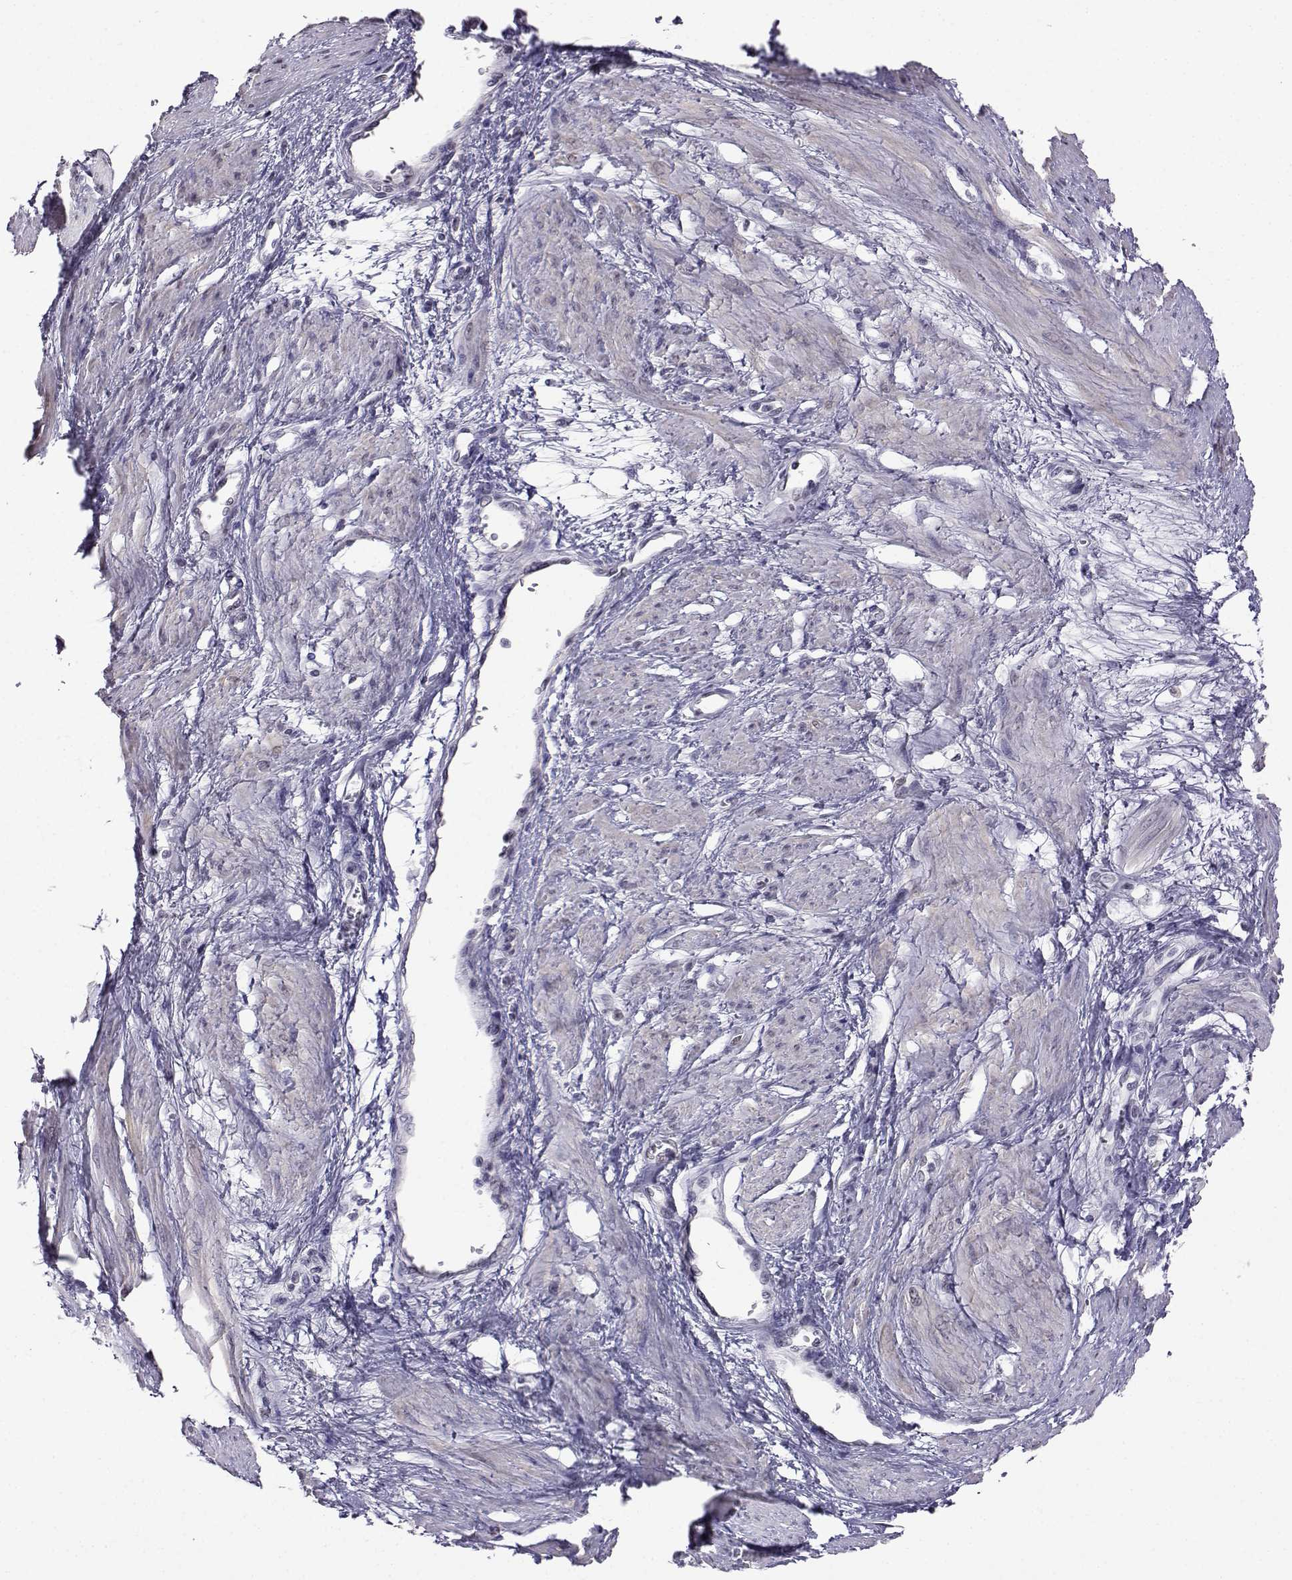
{"staining": {"intensity": "negative", "quantity": "none", "location": "none"}, "tissue": "smooth muscle", "cell_type": "Smooth muscle cells", "image_type": "normal", "snomed": [{"axis": "morphology", "description": "Normal tissue, NOS"}, {"axis": "topography", "description": "Smooth muscle"}, {"axis": "topography", "description": "Uterus"}], "caption": "This is an IHC photomicrograph of unremarkable human smooth muscle. There is no staining in smooth muscle cells.", "gene": "MED26", "patient": {"sex": "female", "age": 39}}